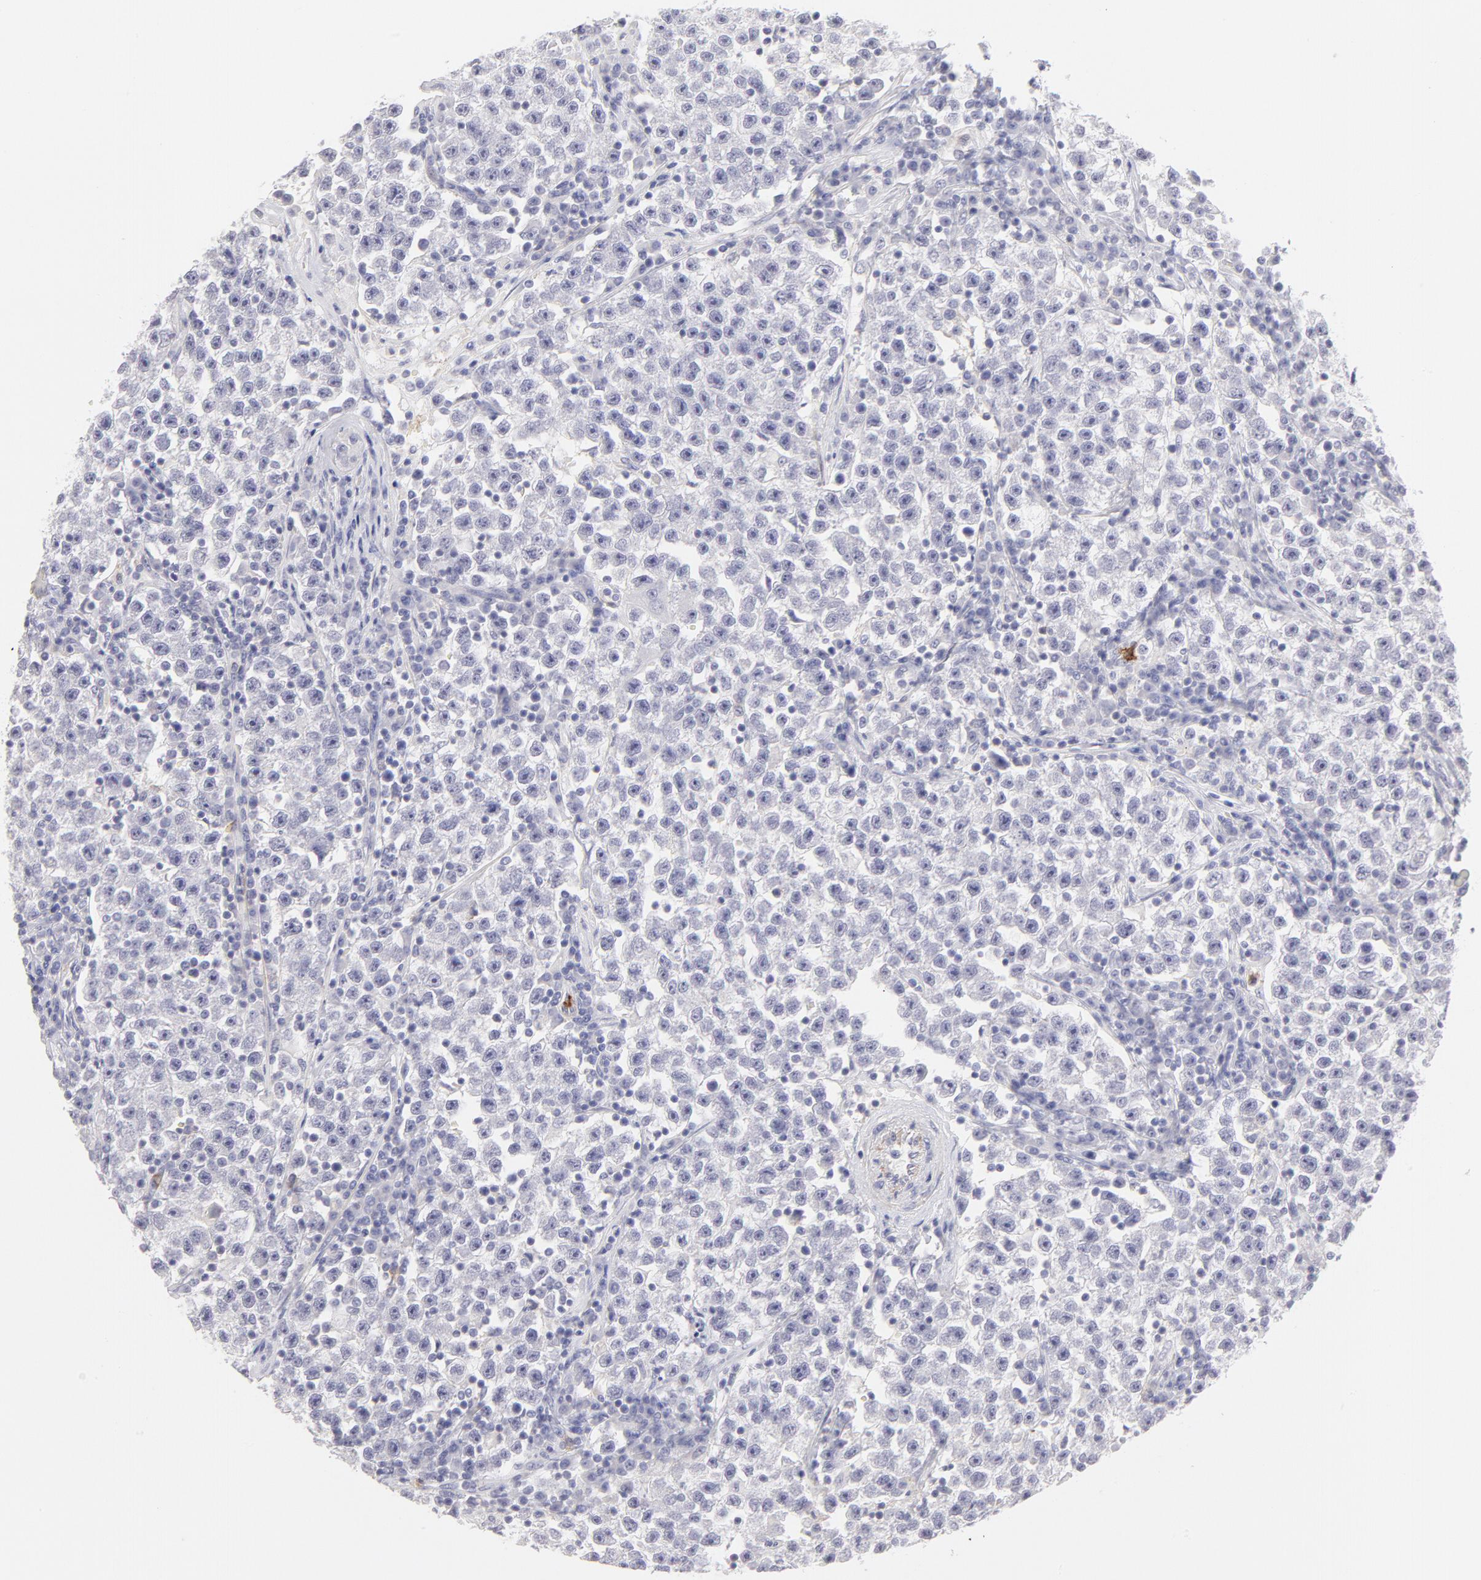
{"staining": {"intensity": "negative", "quantity": "none", "location": "none"}, "tissue": "testis cancer", "cell_type": "Tumor cells", "image_type": "cancer", "snomed": [{"axis": "morphology", "description": "Seminoma, NOS"}, {"axis": "topography", "description": "Testis"}], "caption": "A micrograph of testis seminoma stained for a protein exhibits no brown staining in tumor cells.", "gene": "LTB4R", "patient": {"sex": "male", "age": 22}}